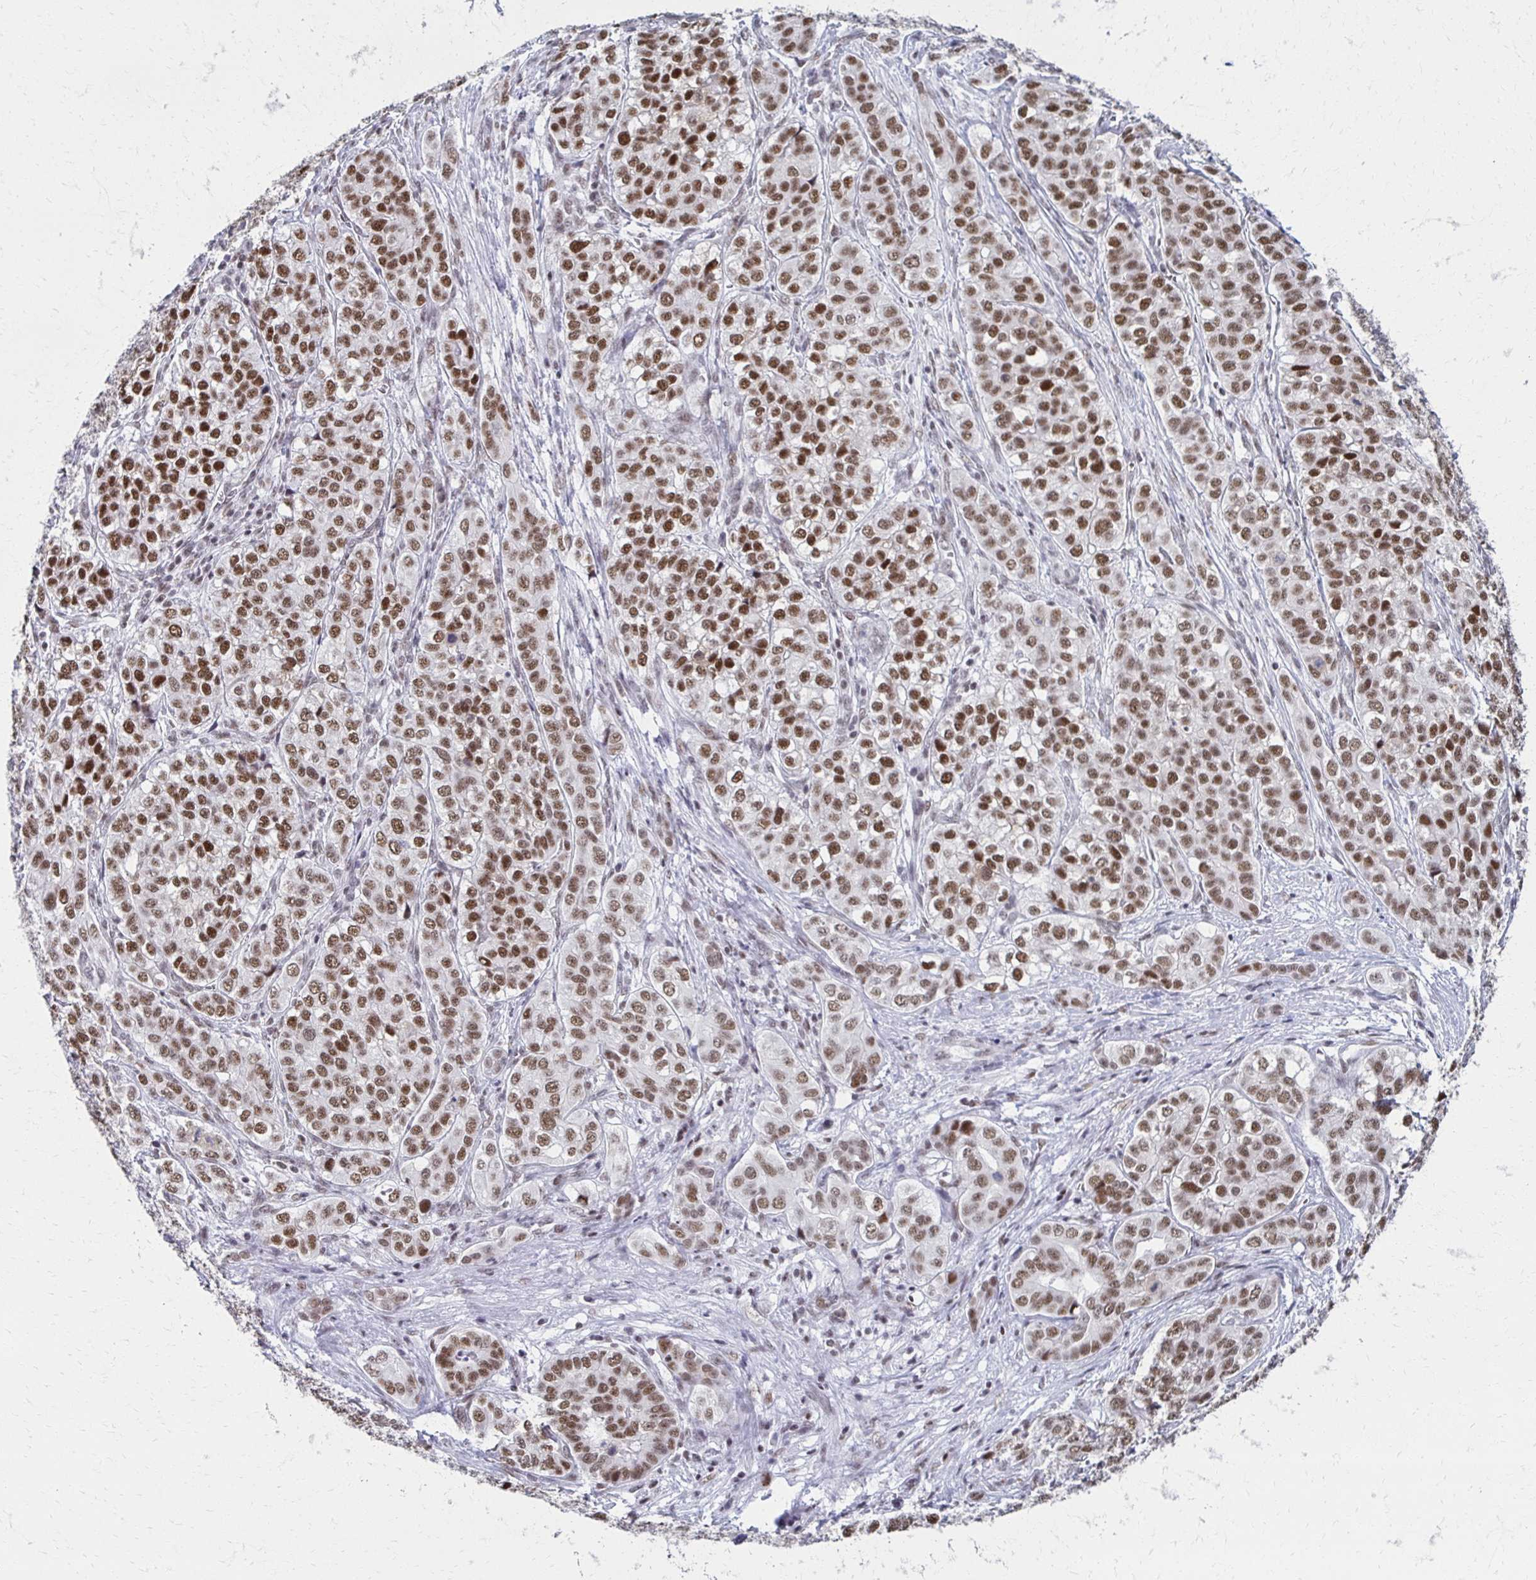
{"staining": {"intensity": "moderate", "quantity": ">75%", "location": "nuclear"}, "tissue": "liver cancer", "cell_type": "Tumor cells", "image_type": "cancer", "snomed": [{"axis": "morphology", "description": "Cholangiocarcinoma"}, {"axis": "topography", "description": "Liver"}], "caption": "Liver cholangiocarcinoma stained with a brown dye demonstrates moderate nuclear positive positivity in approximately >75% of tumor cells.", "gene": "IRF7", "patient": {"sex": "male", "age": 56}}